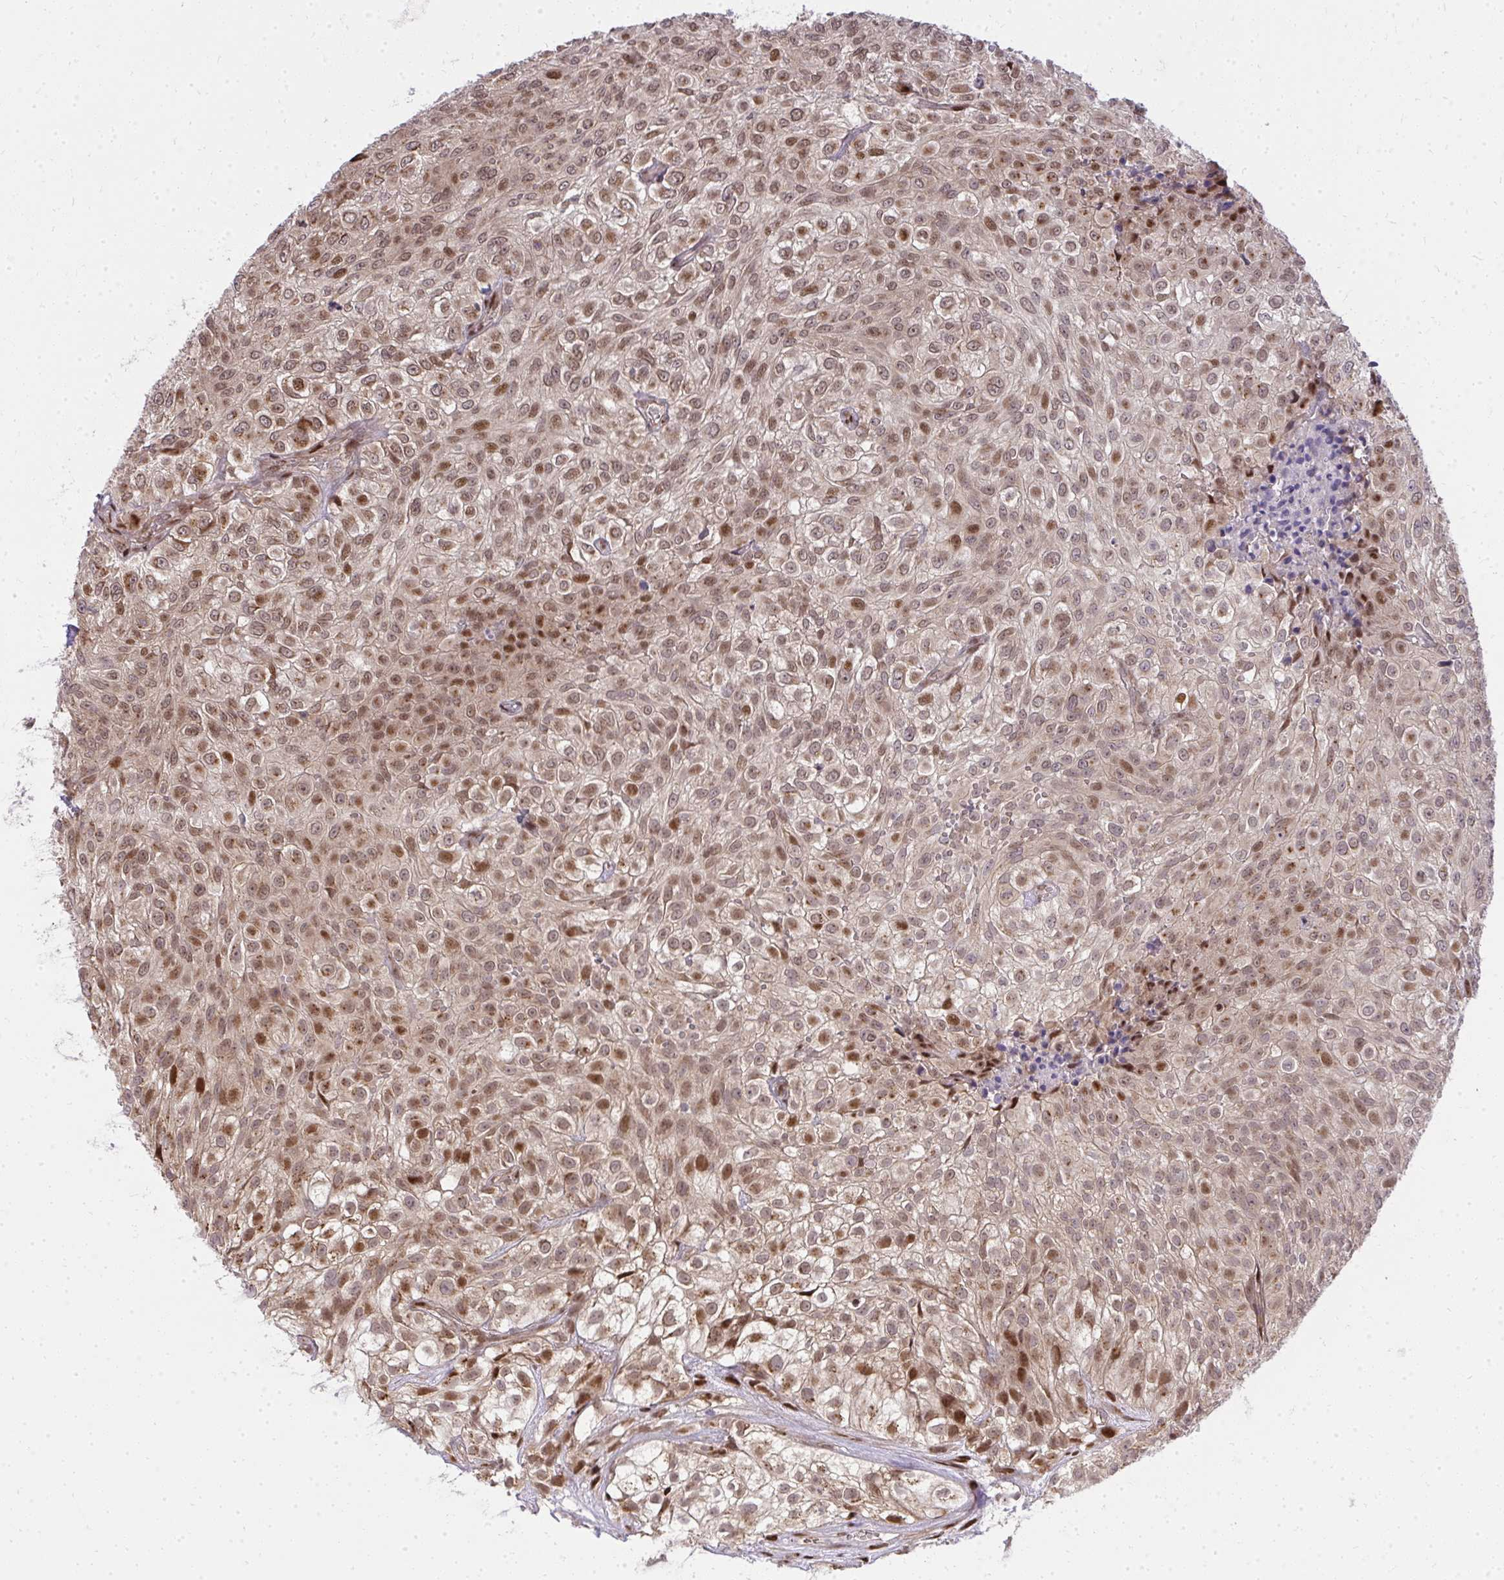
{"staining": {"intensity": "moderate", "quantity": ">75%", "location": "nuclear"}, "tissue": "urothelial cancer", "cell_type": "Tumor cells", "image_type": "cancer", "snomed": [{"axis": "morphology", "description": "Urothelial carcinoma, High grade"}, {"axis": "topography", "description": "Urinary bladder"}], "caption": "Human urothelial cancer stained with a protein marker reveals moderate staining in tumor cells.", "gene": "PIGY", "patient": {"sex": "male", "age": 56}}